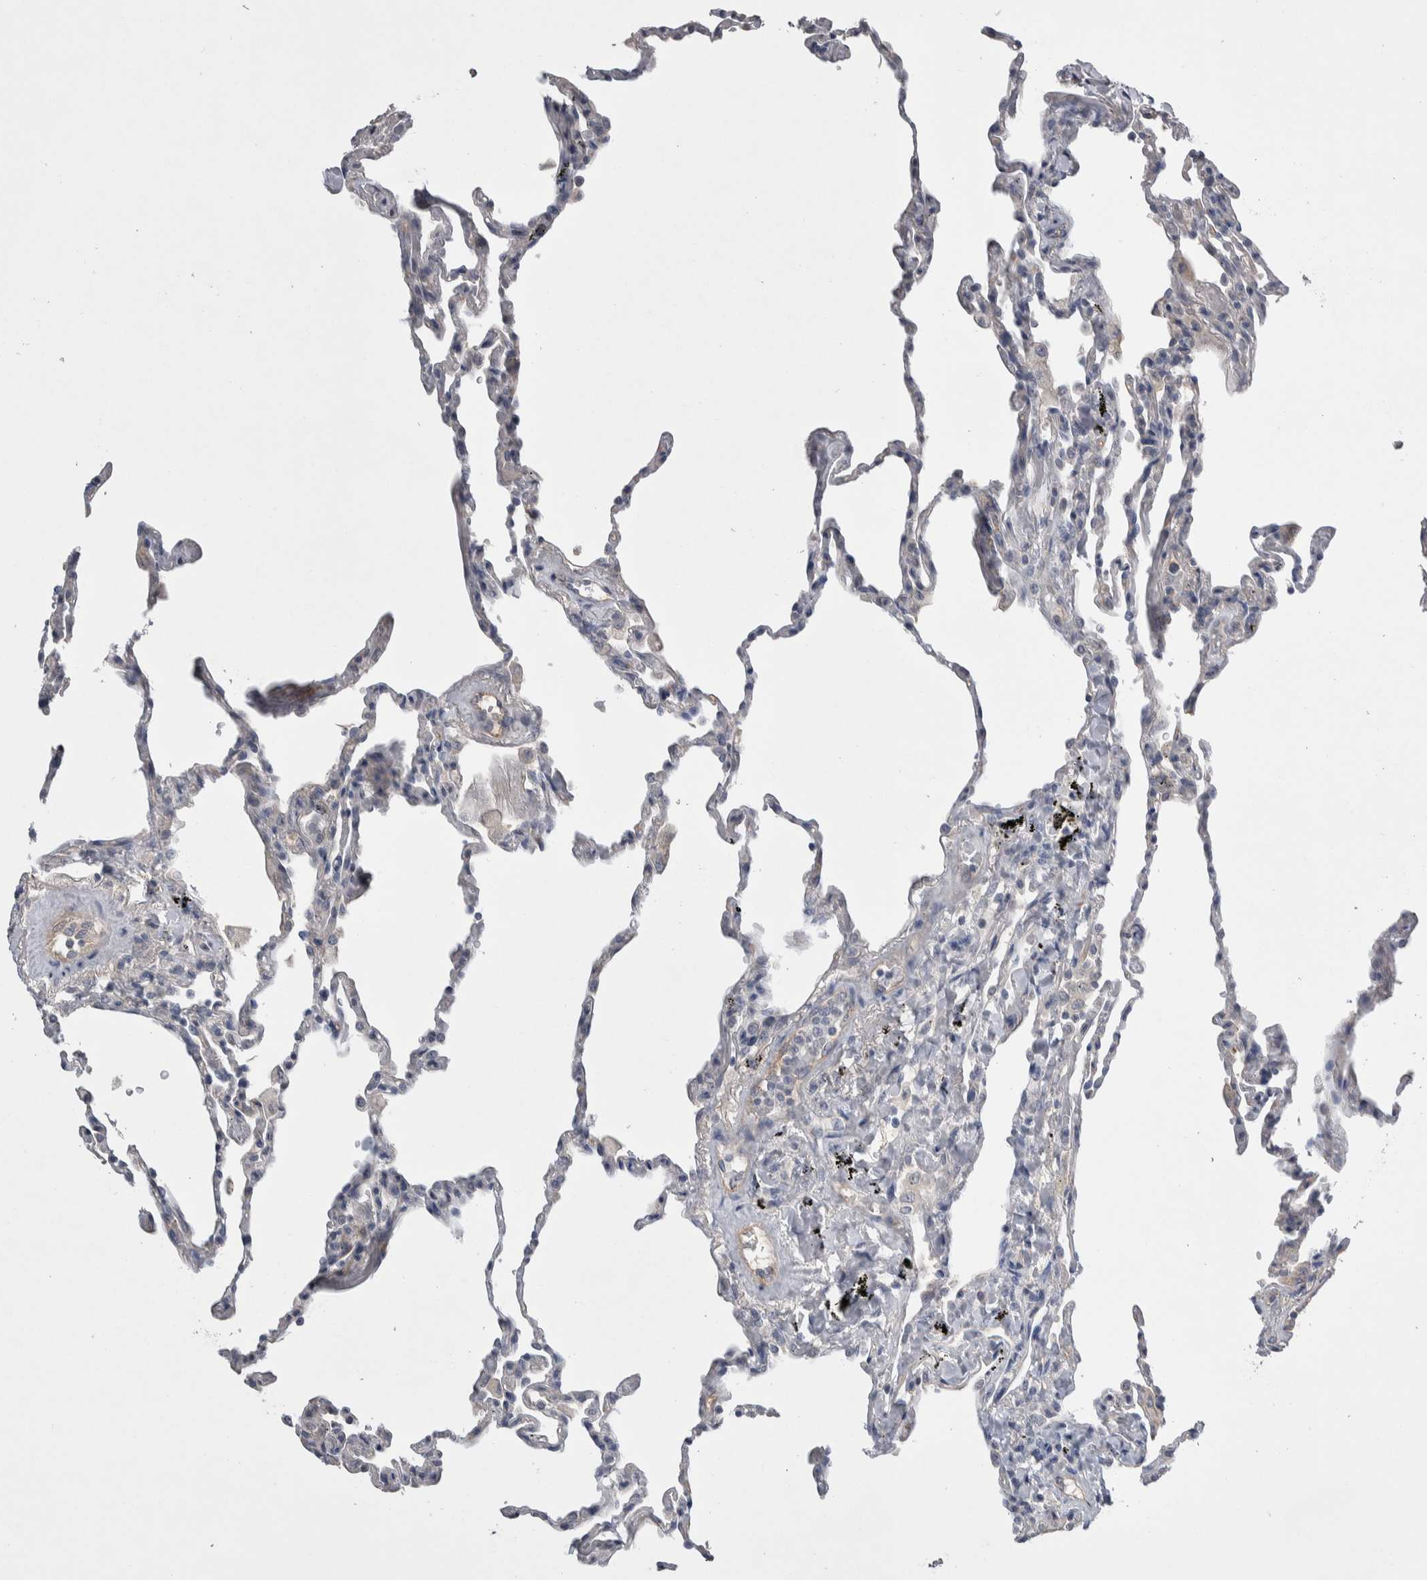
{"staining": {"intensity": "weak", "quantity": "<25%", "location": "cytoplasmic/membranous"}, "tissue": "lung", "cell_type": "Alveolar cells", "image_type": "normal", "snomed": [{"axis": "morphology", "description": "Normal tissue, NOS"}, {"axis": "topography", "description": "Lung"}], "caption": "The image demonstrates no staining of alveolar cells in benign lung. (DAB immunohistochemistry (IHC), high magnification).", "gene": "CEP131", "patient": {"sex": "male", "age": 59}}